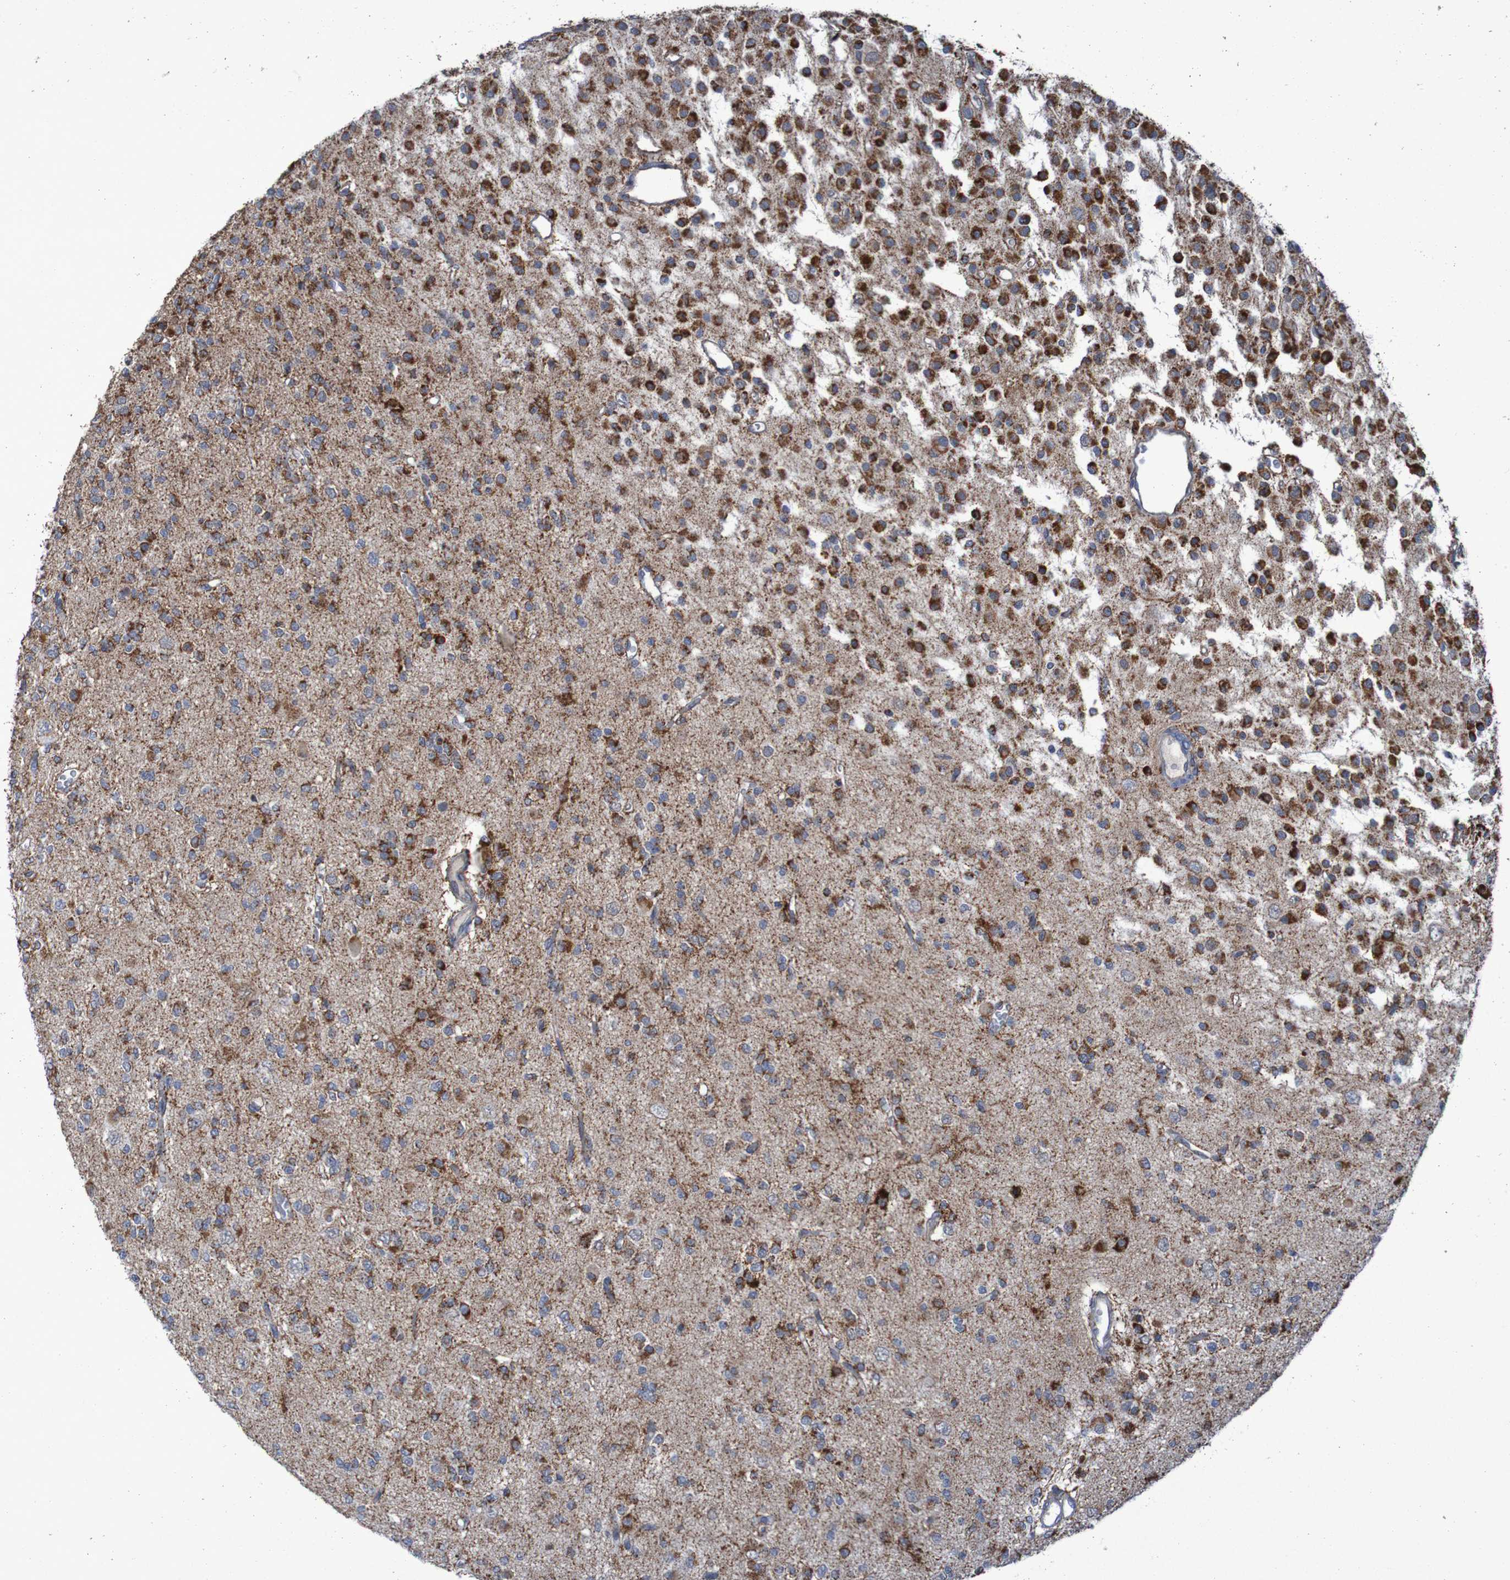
{"staining": {"intensity": "strong", "quantity": ">75%", "location": "cytoplasmic/membranous"}, "tissue": "glioma", "cell_type": "Tumor cells", "image_type": "cancer", "snomed": [{"axis": "morphology", "description": "Glioma, malignant, Low grade"}, {"axis": "topography", "description": "Brain"}], "caption": "Immunohistochemistry (IHC) image of glioma stained for a protein (brown), which exhibits high levels of strong cytoplasmic/membranous staining in approximately >75% of tumor cells.", "gene": "CCDC51", "patient": {"sex": "male", "age": 38}}